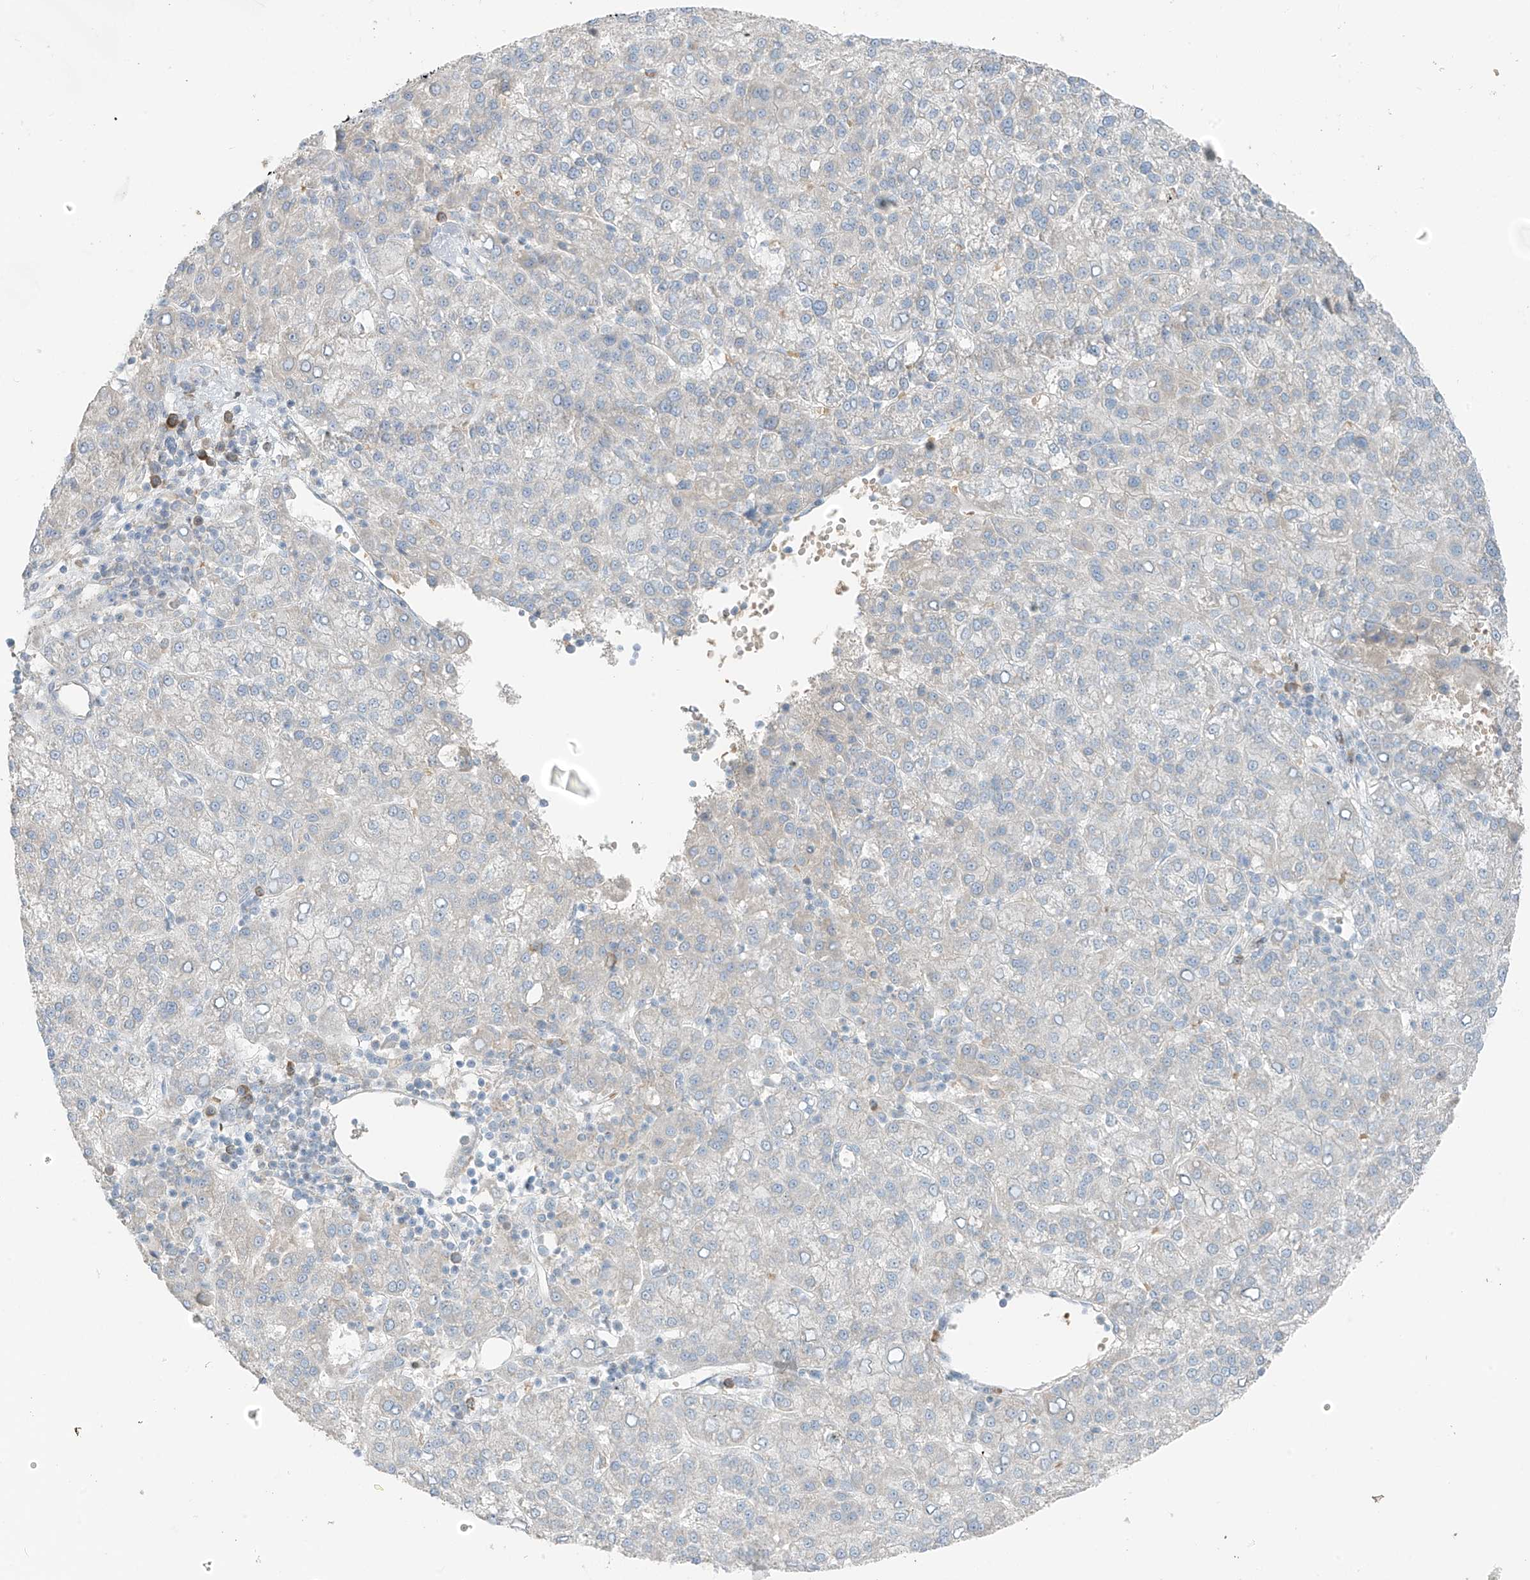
{"staining": {"intensity": "negative", "quantity": "none", "location": "none"}, "tissue": "liver cancer", "cell_type": "Tumor cells", "image_type": "cancer", "snomed": [{"axis": "morphology", "description": "Carcinoma, Hepatocellular, NOS"}, {"axis": "topography", "description": "Liver"}], "caption": "A high-resolution photomicrograph shows IHC staining of liver cancer, which demonstrates no significant expression in tumor cells.", "gene": "FAM131C", "patient": {"sex": "female", "age": 58}}